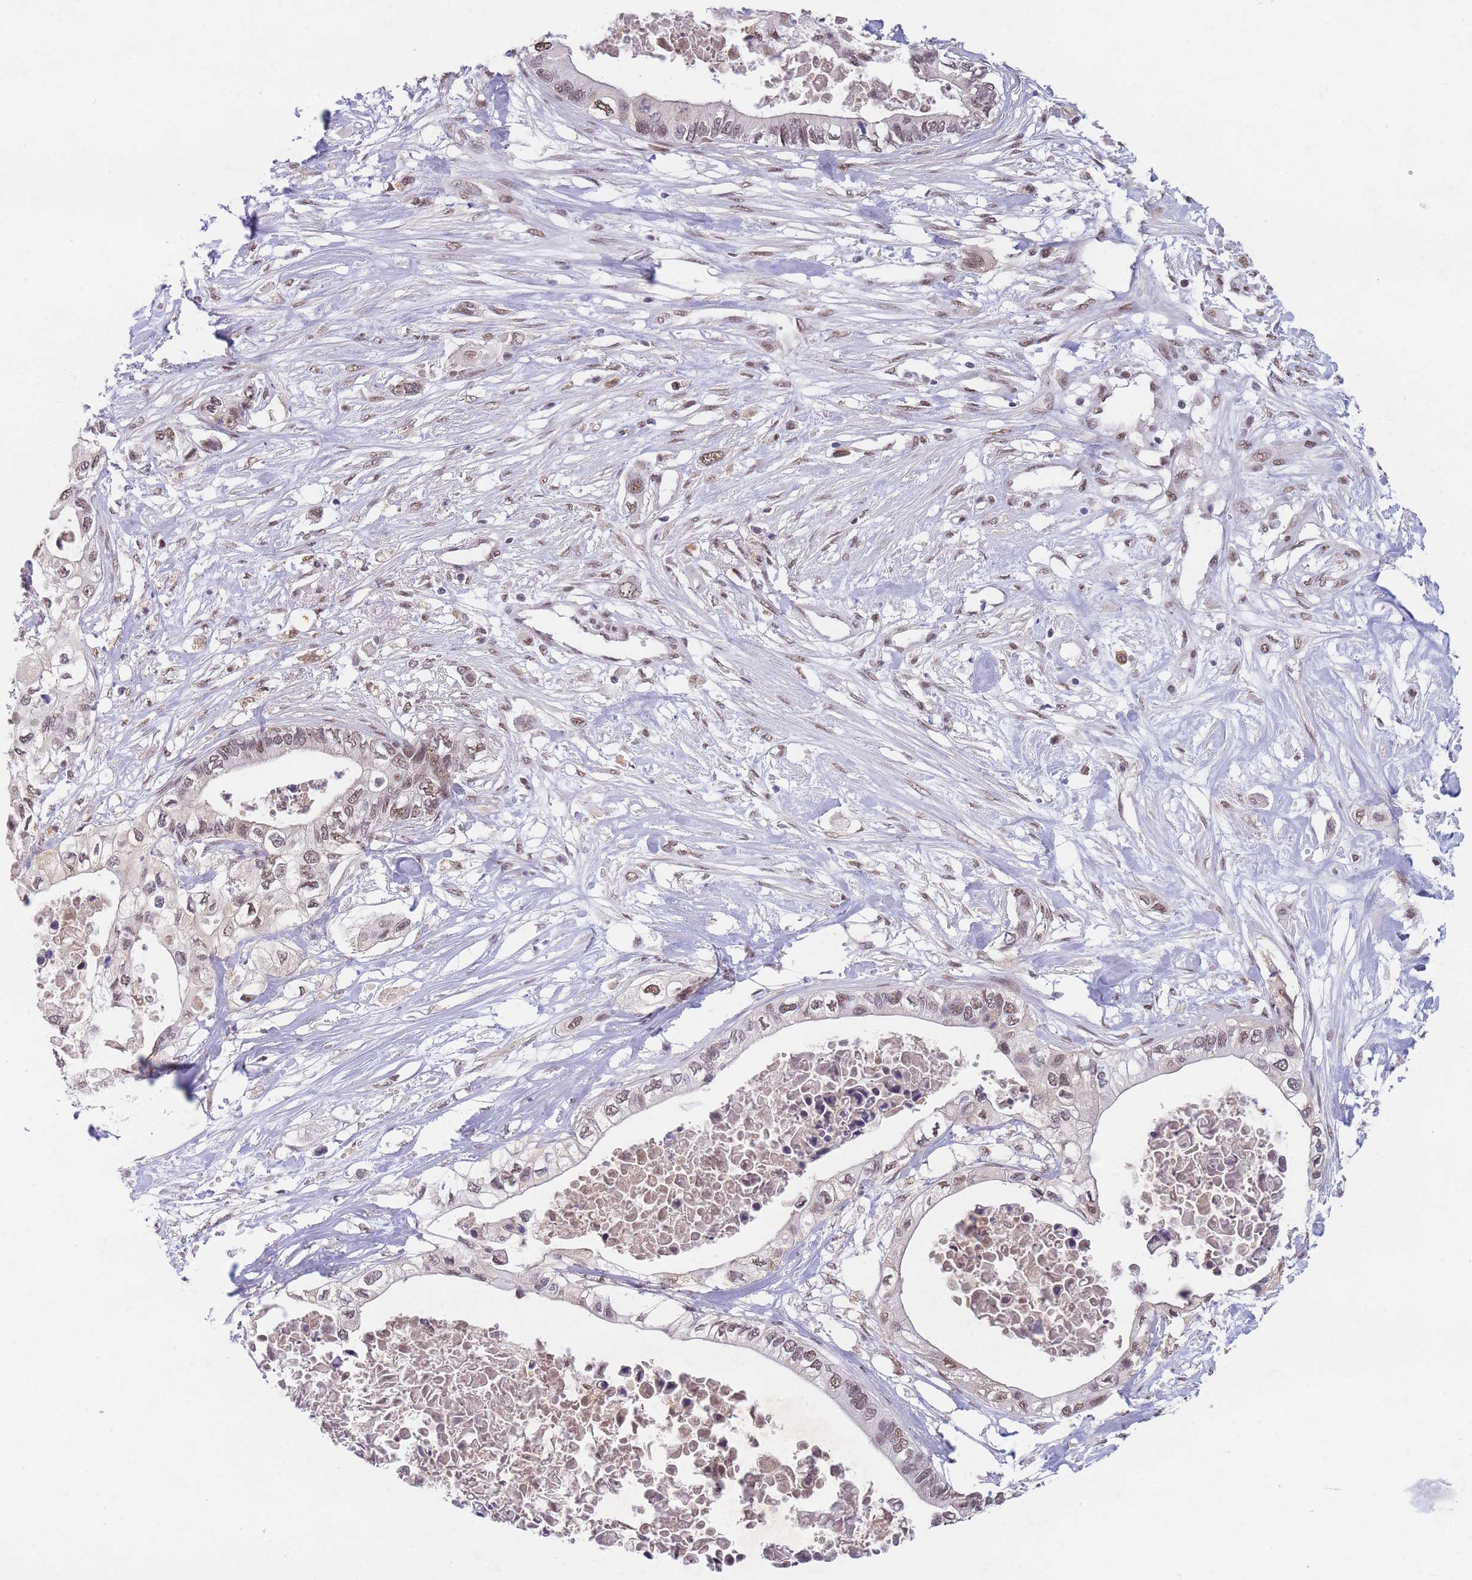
{"staining": {"intensity": "weak", "quantity": ">75%", "location": "nuclear"}, "tissue": "pancreatic cancer", "cell_type": "Tumor cells", "image_type": "cancer", "snomed": [{"axis": "morphology", "description": "Adenocarcinoma, NOS"}, {"axis": "topography", "description": "Pancreas"}], "caption": "Immunohistochemical staining of adenocarcinoma (pancreatic) demonstrates low levels of weak nuclear expression in approximately >75% of tumor cells. Immunohistochemistry stains the protein in brown and the nuclei are stained blue.", "gene": "SNRPA1", "patient": {"sex": "female", "age": 63}}